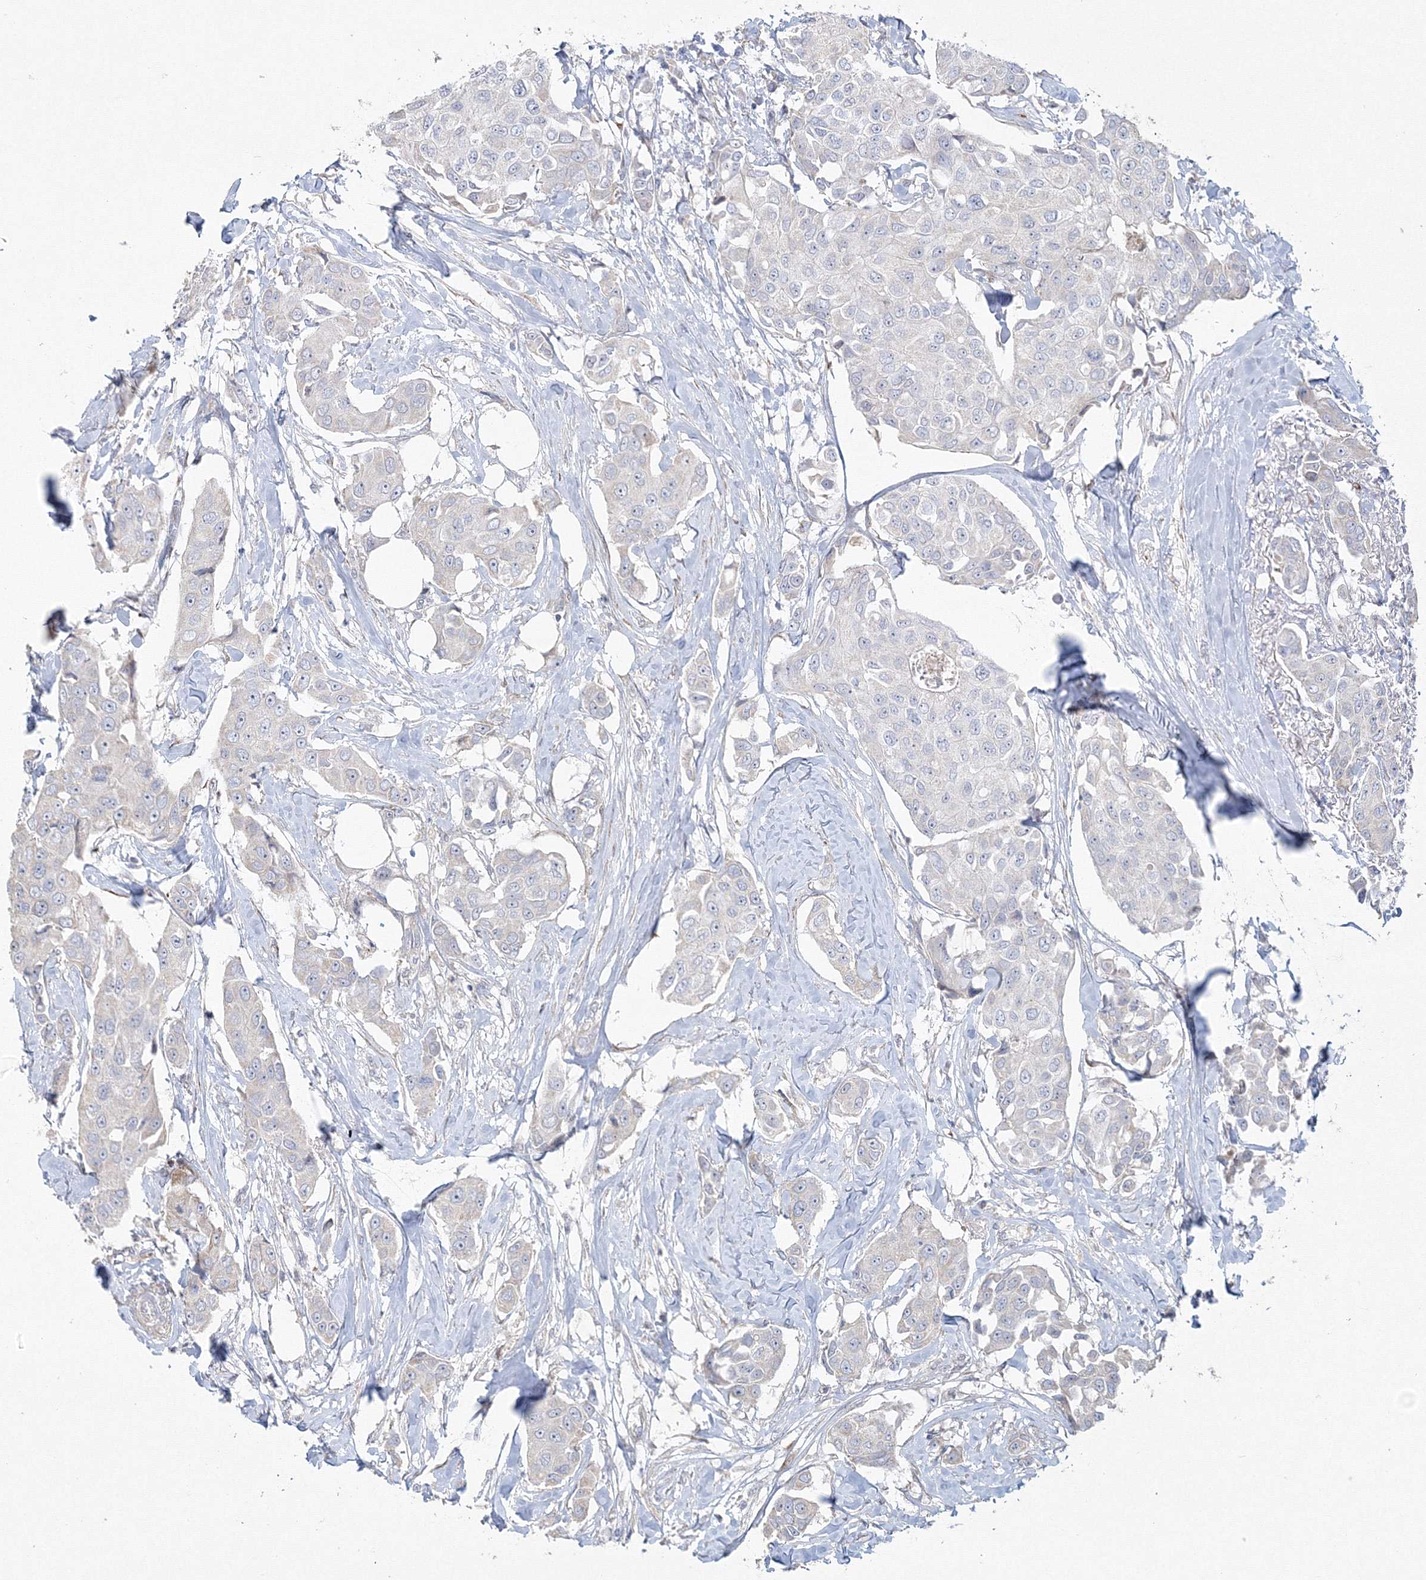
{"staining": {"intensity": "negative", "quantity": "none", "location": "none"}, "tissue": "breast cancer", "cell_type": "Tumor cells", "image_type": "cancer", "snomed": [{"axis": "morphology", "description": "Duct carcinoma"}, {"axis": "topography", "description": "Breast"}], "caption": "Immunohistochemistry (IHC) photomicrograph of neoplastic tissue: human breast cancer (invasive ductal carcinoma) stained with DAB reveals no significant protein expression in tumor cells.", "gene": "WDR49", "patient": {"sex": "female", "age": 80}}